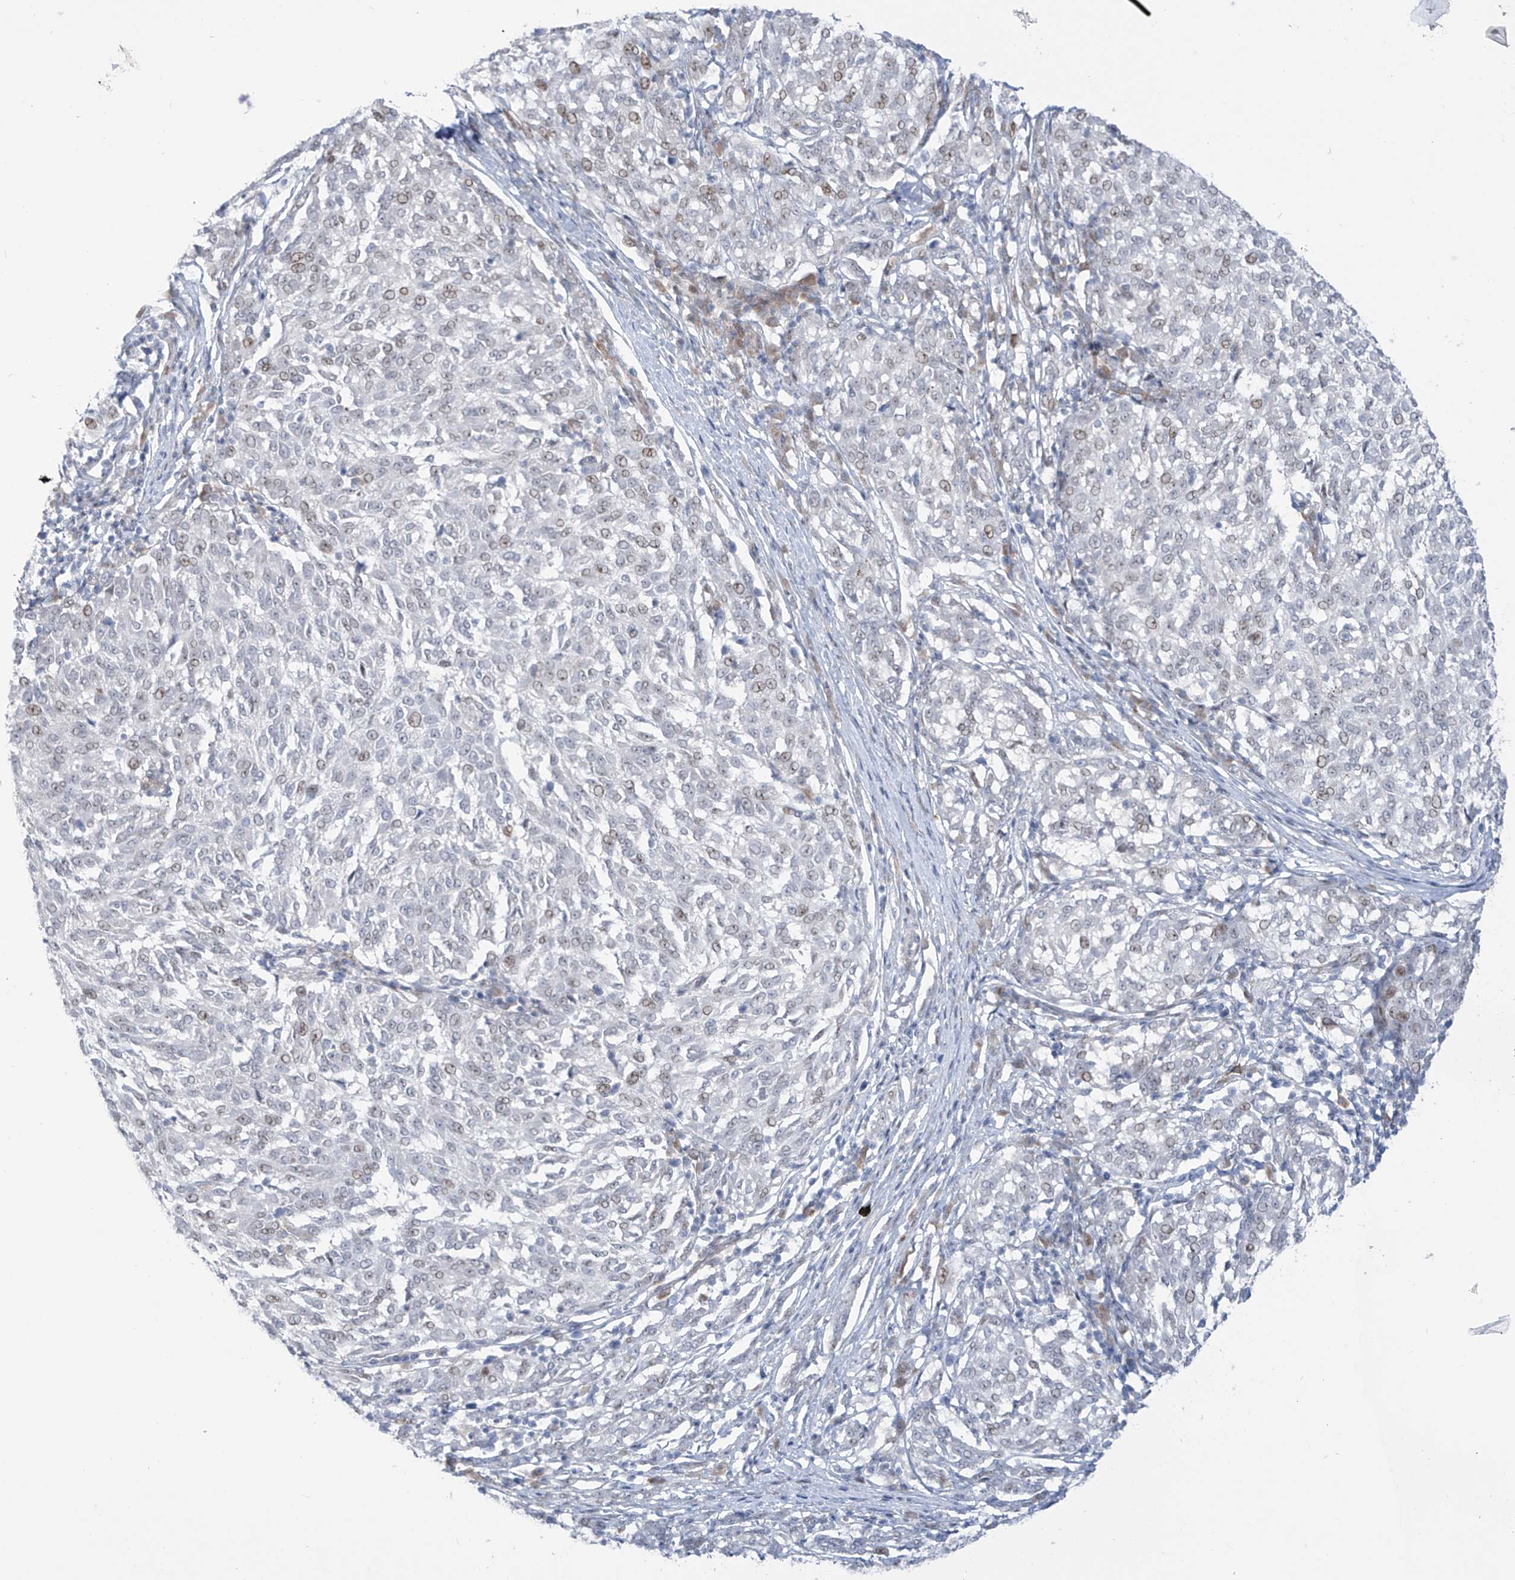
{"staining": {"intensity": "negative", "quantity": "none", "location": "none"}, "tissue": "melanoma", "cell_type": "Tumor cells", "image_type": "cancer", "snomed": [{"axis": "morphology", "description": "Malignant melanoma, NOS"}, {"axis": "topography", "description": "Skin"}], "caption": "DAB immunohistochemical staining of malignant melanoma reveals no significant staining in tumor cells.", "gene": "LIN9", "patient": {"sex": "female", "age": 72}}